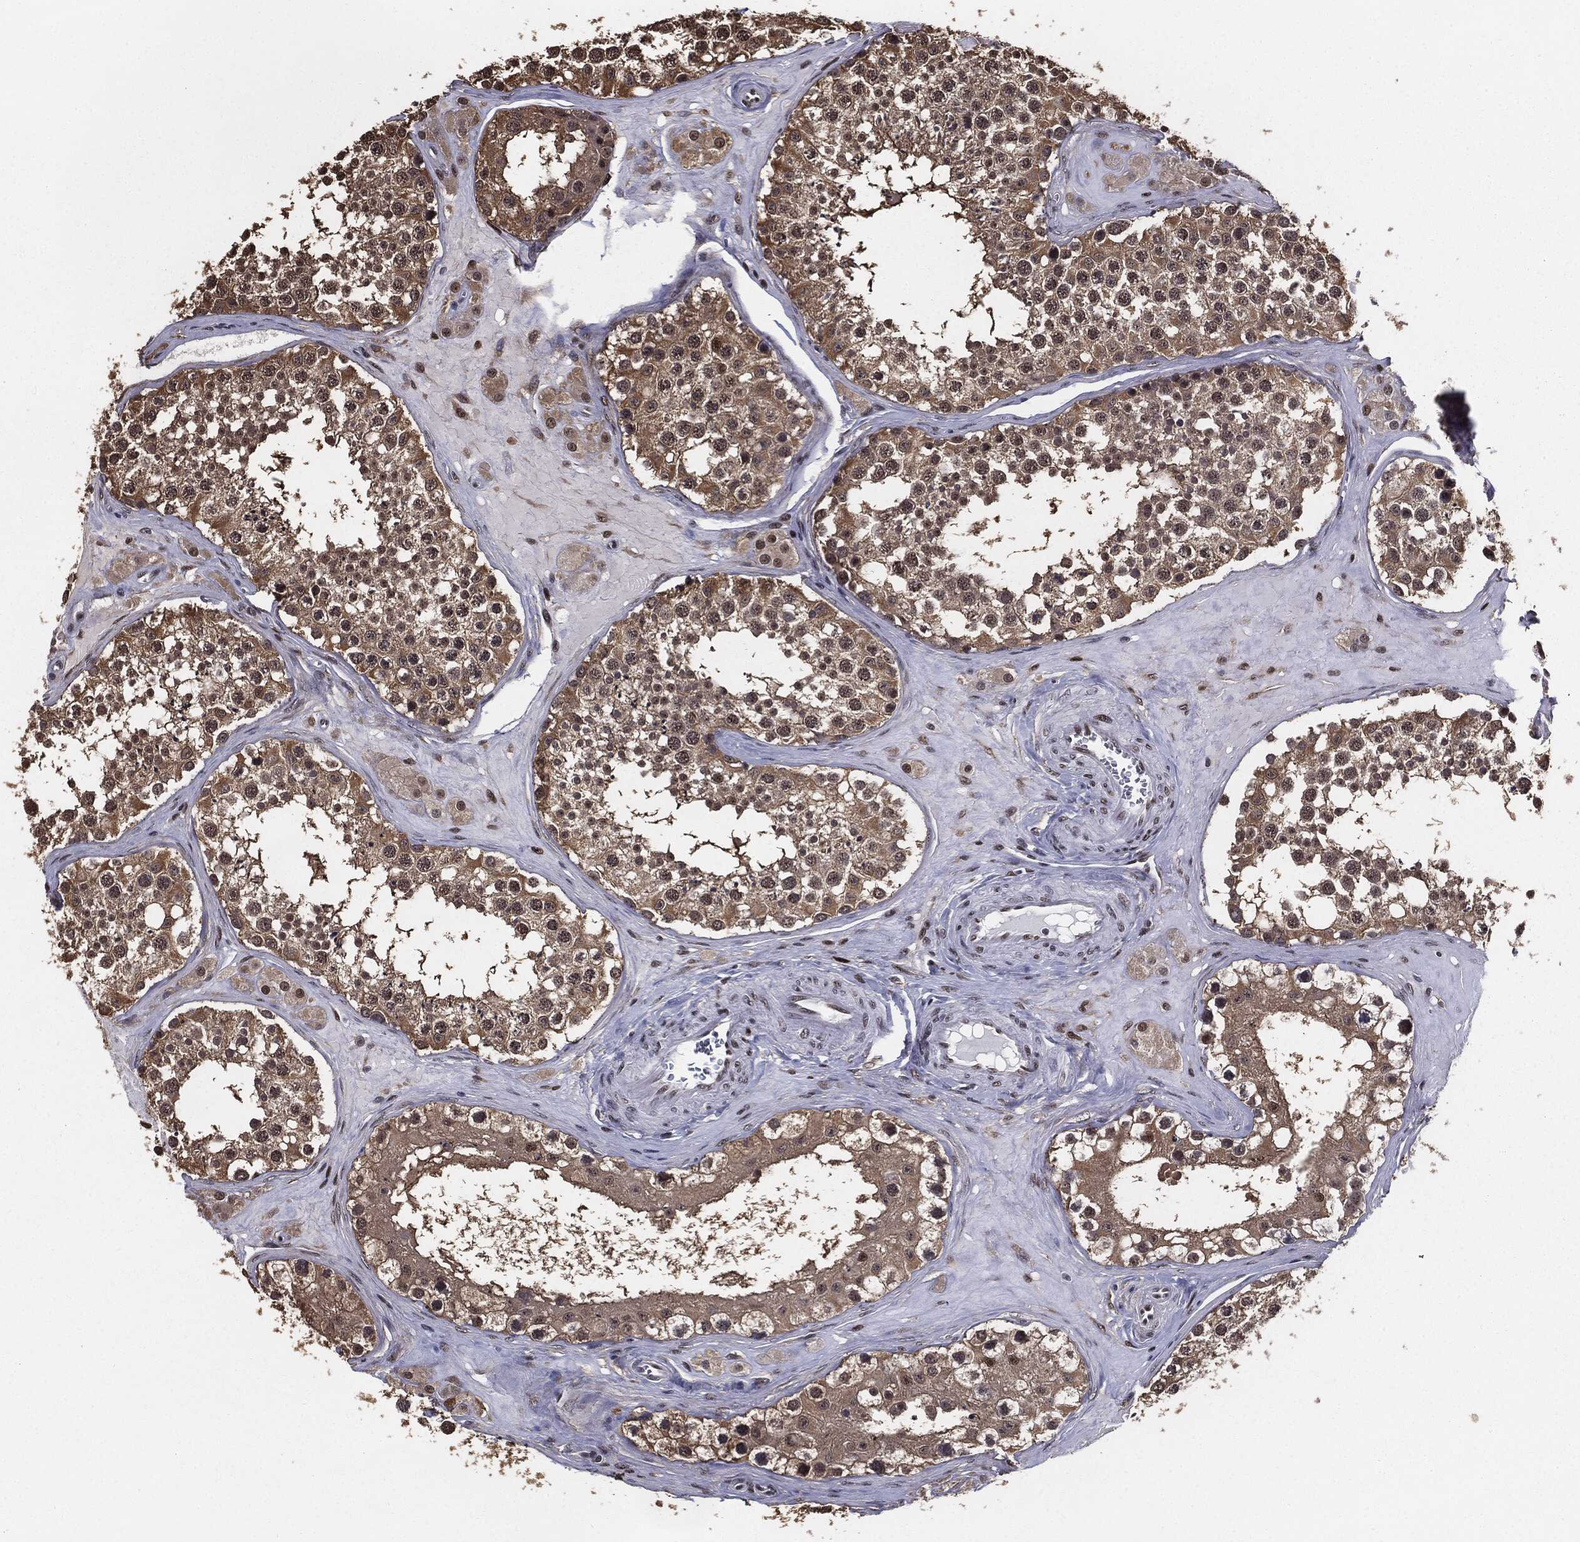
{"staining": {"intensity": "strong", "quantity": ">75%", "location": "cytoplasmic/membranous,nuclear"}, "tissue": "testis", "cell_type": "Cells in seminiferous ducts", "image_type": "normal", "snomed": [{"axis": "morphology", "description": "Normal tissue, NOS"}, {"axis": "topography", "description": "Testis"}], "caption": "Immunohistochemistry of normal testis displays high levels of strong cytoplasmic/membranous,nuclear positivity in about >75% of cells in seminiferous ducts. (brown staining indicates protein expression, while blue staining denotes nuclei).", "gene": "JUN", "patient": {"sex": "male", "age": 31}}